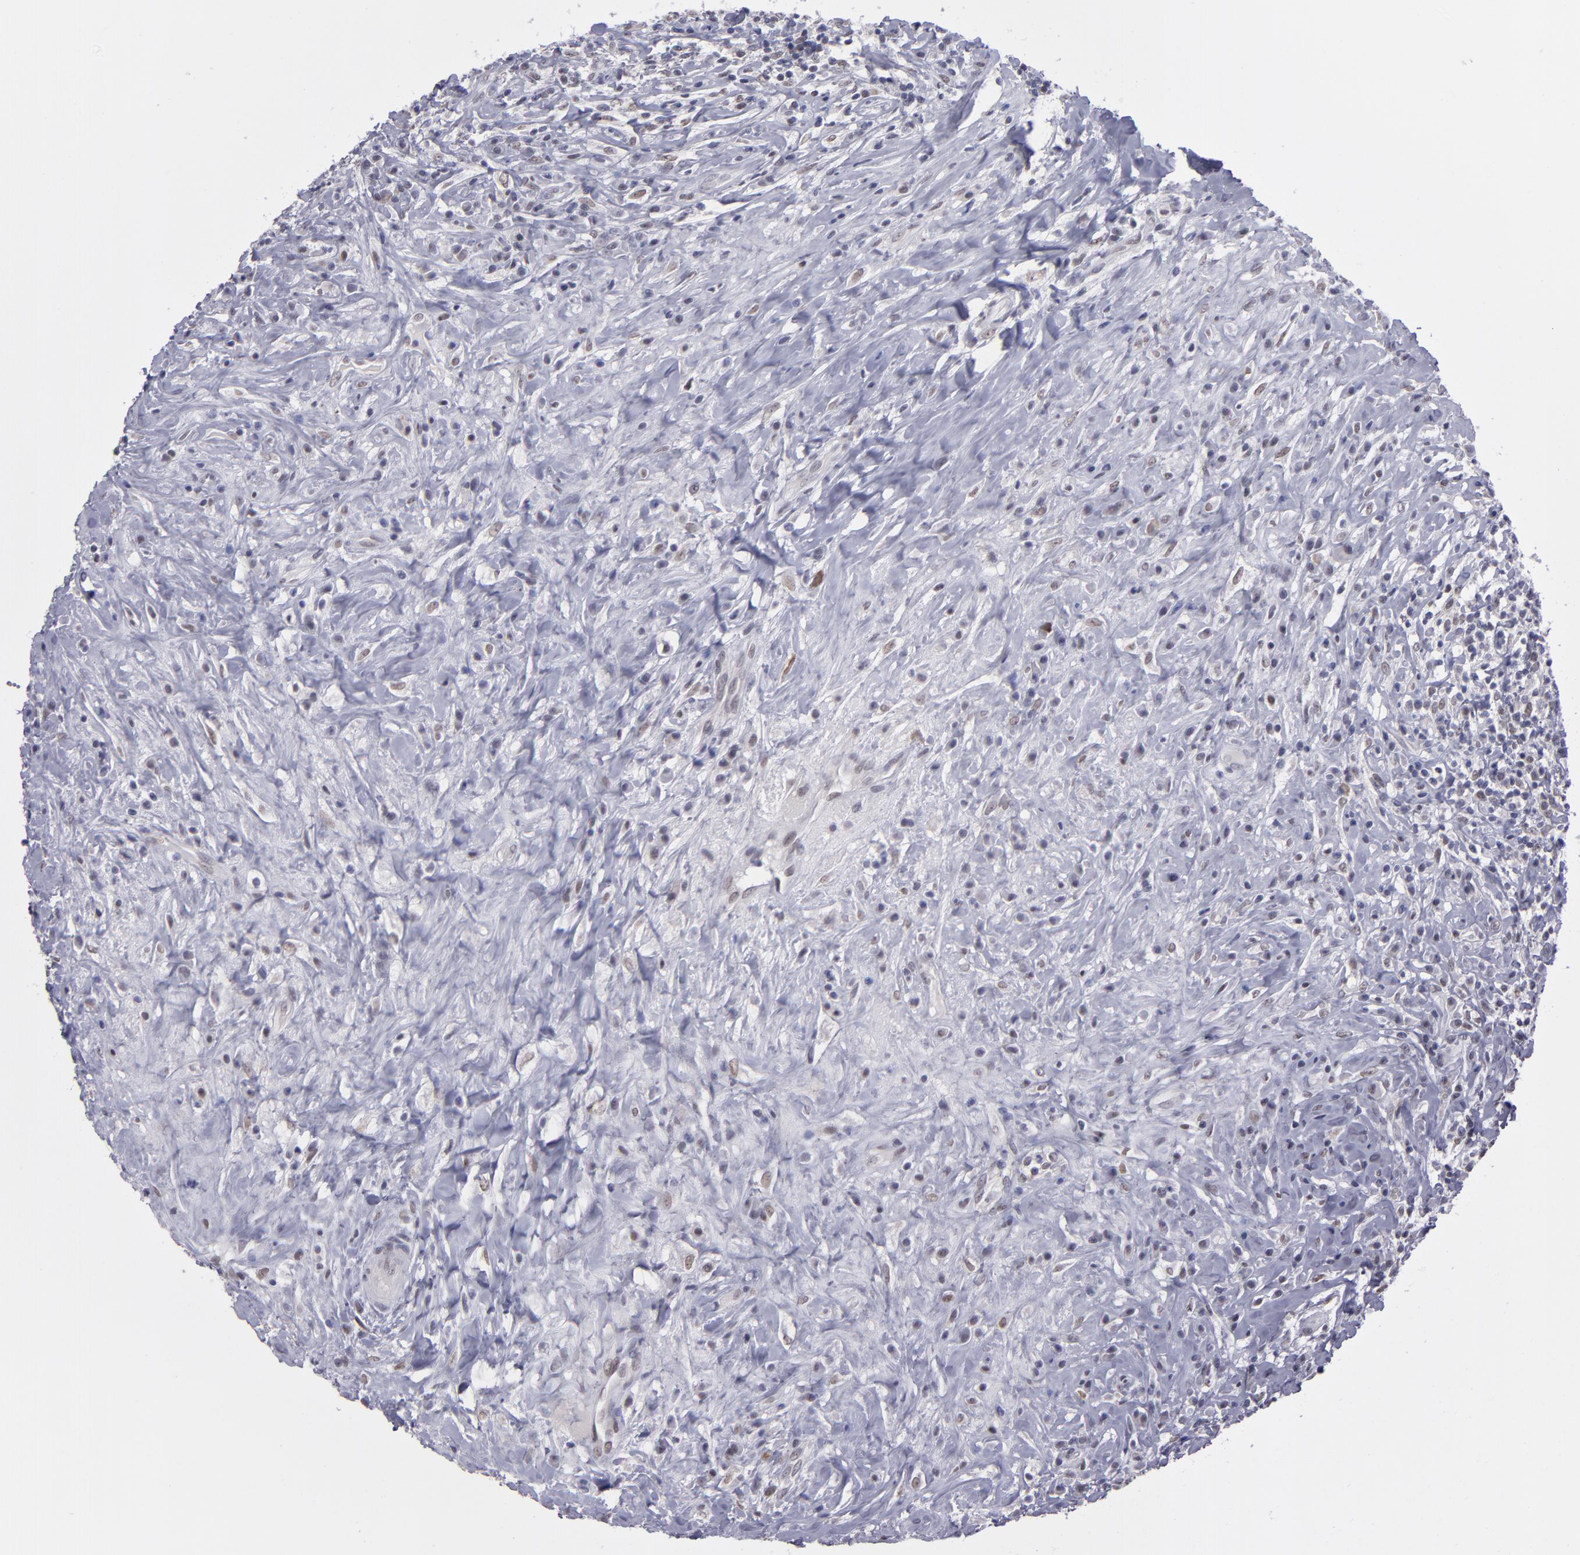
{"staining": {"intensity": "weak", "quantity": "25%-75%", "location": "nuclear"}, "tissue": "lymphoma", "cell_type": "Tumor cells", "image_type": "cancer", "snomed": [{"axis": "morphology", "description": "Hodgkin's disease, NOS"}, {"axis": "topography", "description": "Lymph node"}], "caption": "This histopathology image reveals IHC staining of human Hodgkin's disease, with low weak nuclear expression in approximately 25%-75% of tumor cells.", "gene": "OTUB2", "patient": {"sex": "female", "age": 25}}